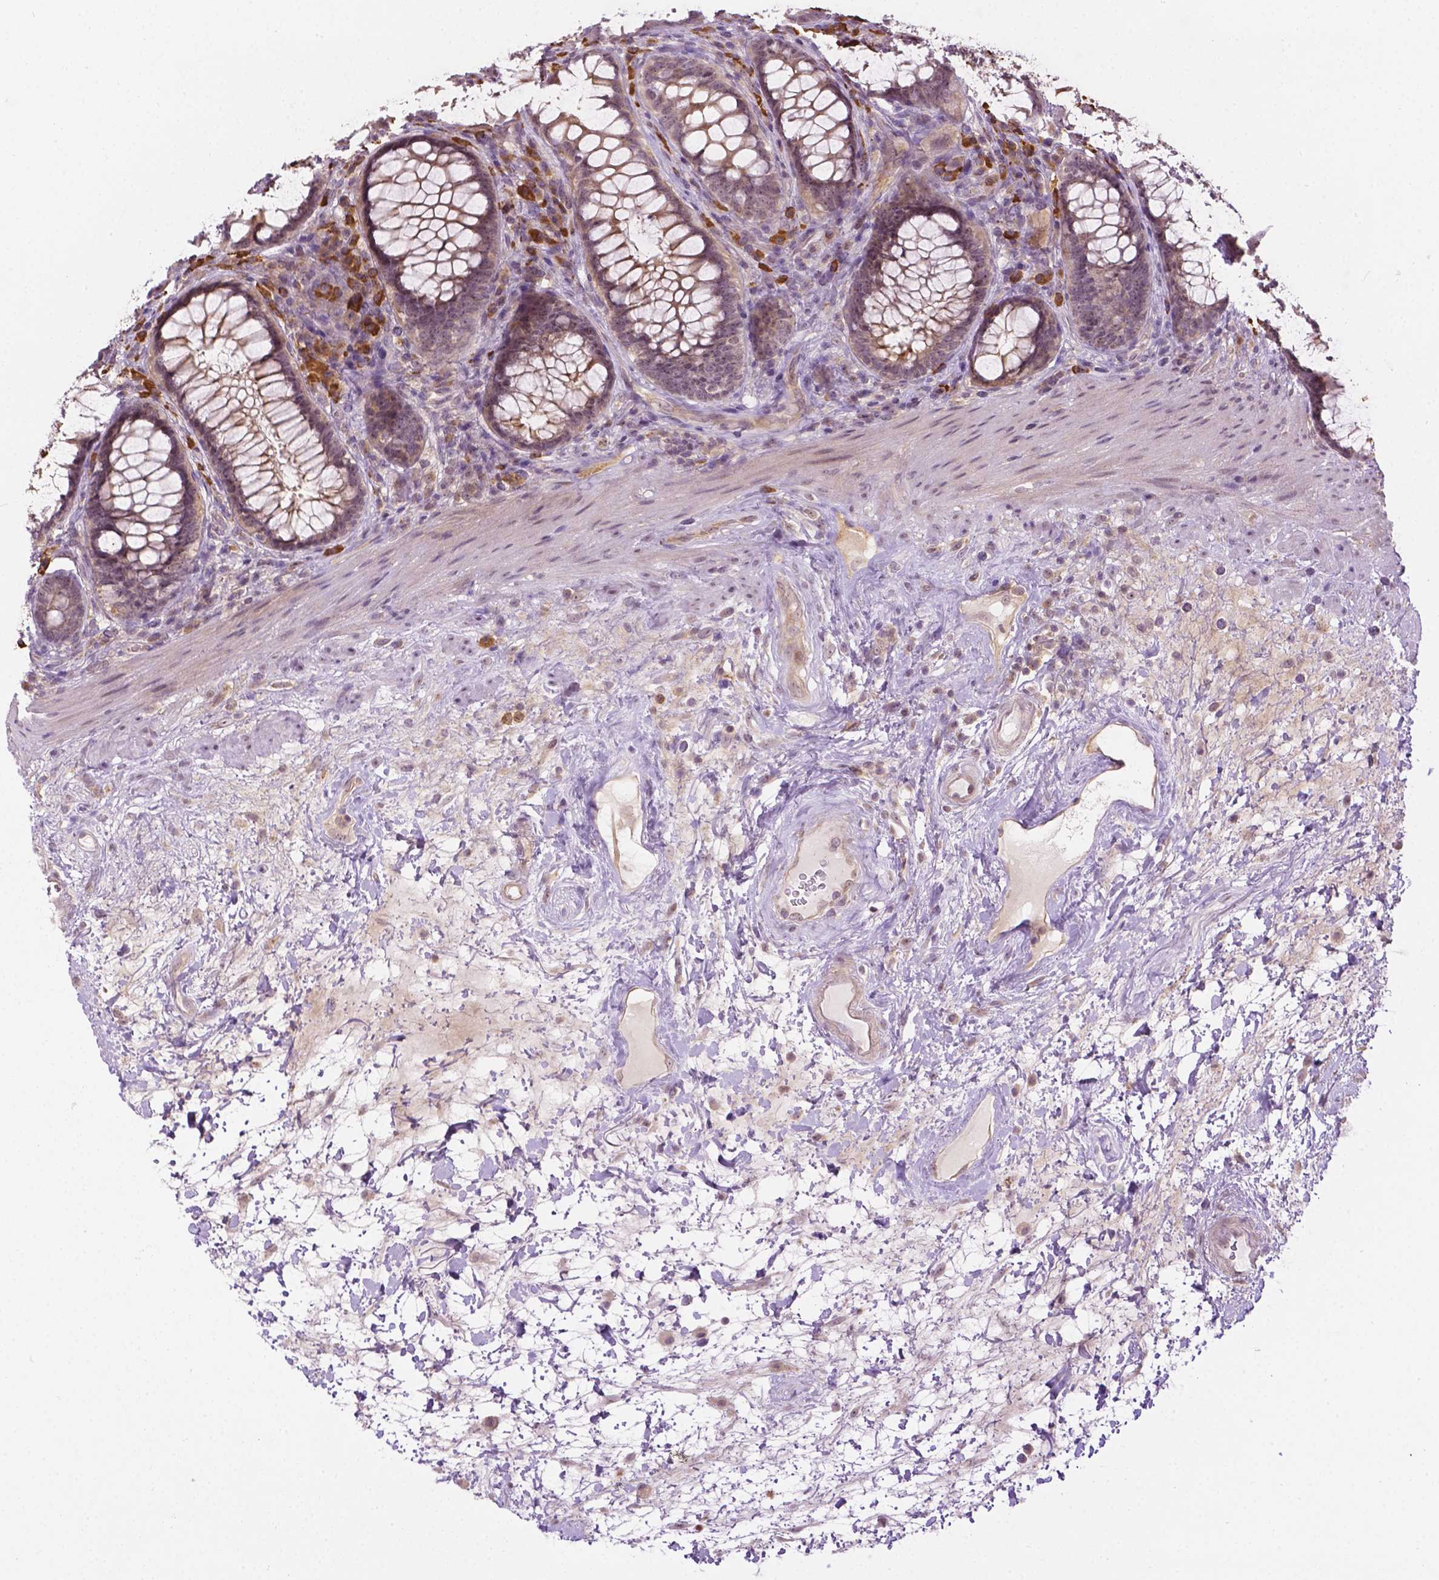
{"staining": {"intensity": "weak", "quantity": "25%-75%", "location": "cytoplasmic/membranous"}, "tissue": "rectum", "cell_type": "Glandular cells", "image_type": "normal", "snomed": [{"axis": "morphology", "description": "Normal tissue, NOS"}, {"axis": "topography", "description": "Rectum"}], "caption": "IHC staining of normal rectum, which displays low levels of weak cytoplasmic/membranous expression in approximately 25%-75% of glandular cells indicating weak cytoplasmic/membranous protein expression. The staining was performed using DAB (3,3'-diaminobenzidine) (brown) for protein detection and nuclei were counterstained in hematoxylin (blue).", "gene": "DENND4A", "patient": {"sex": "male", "age": 72}}